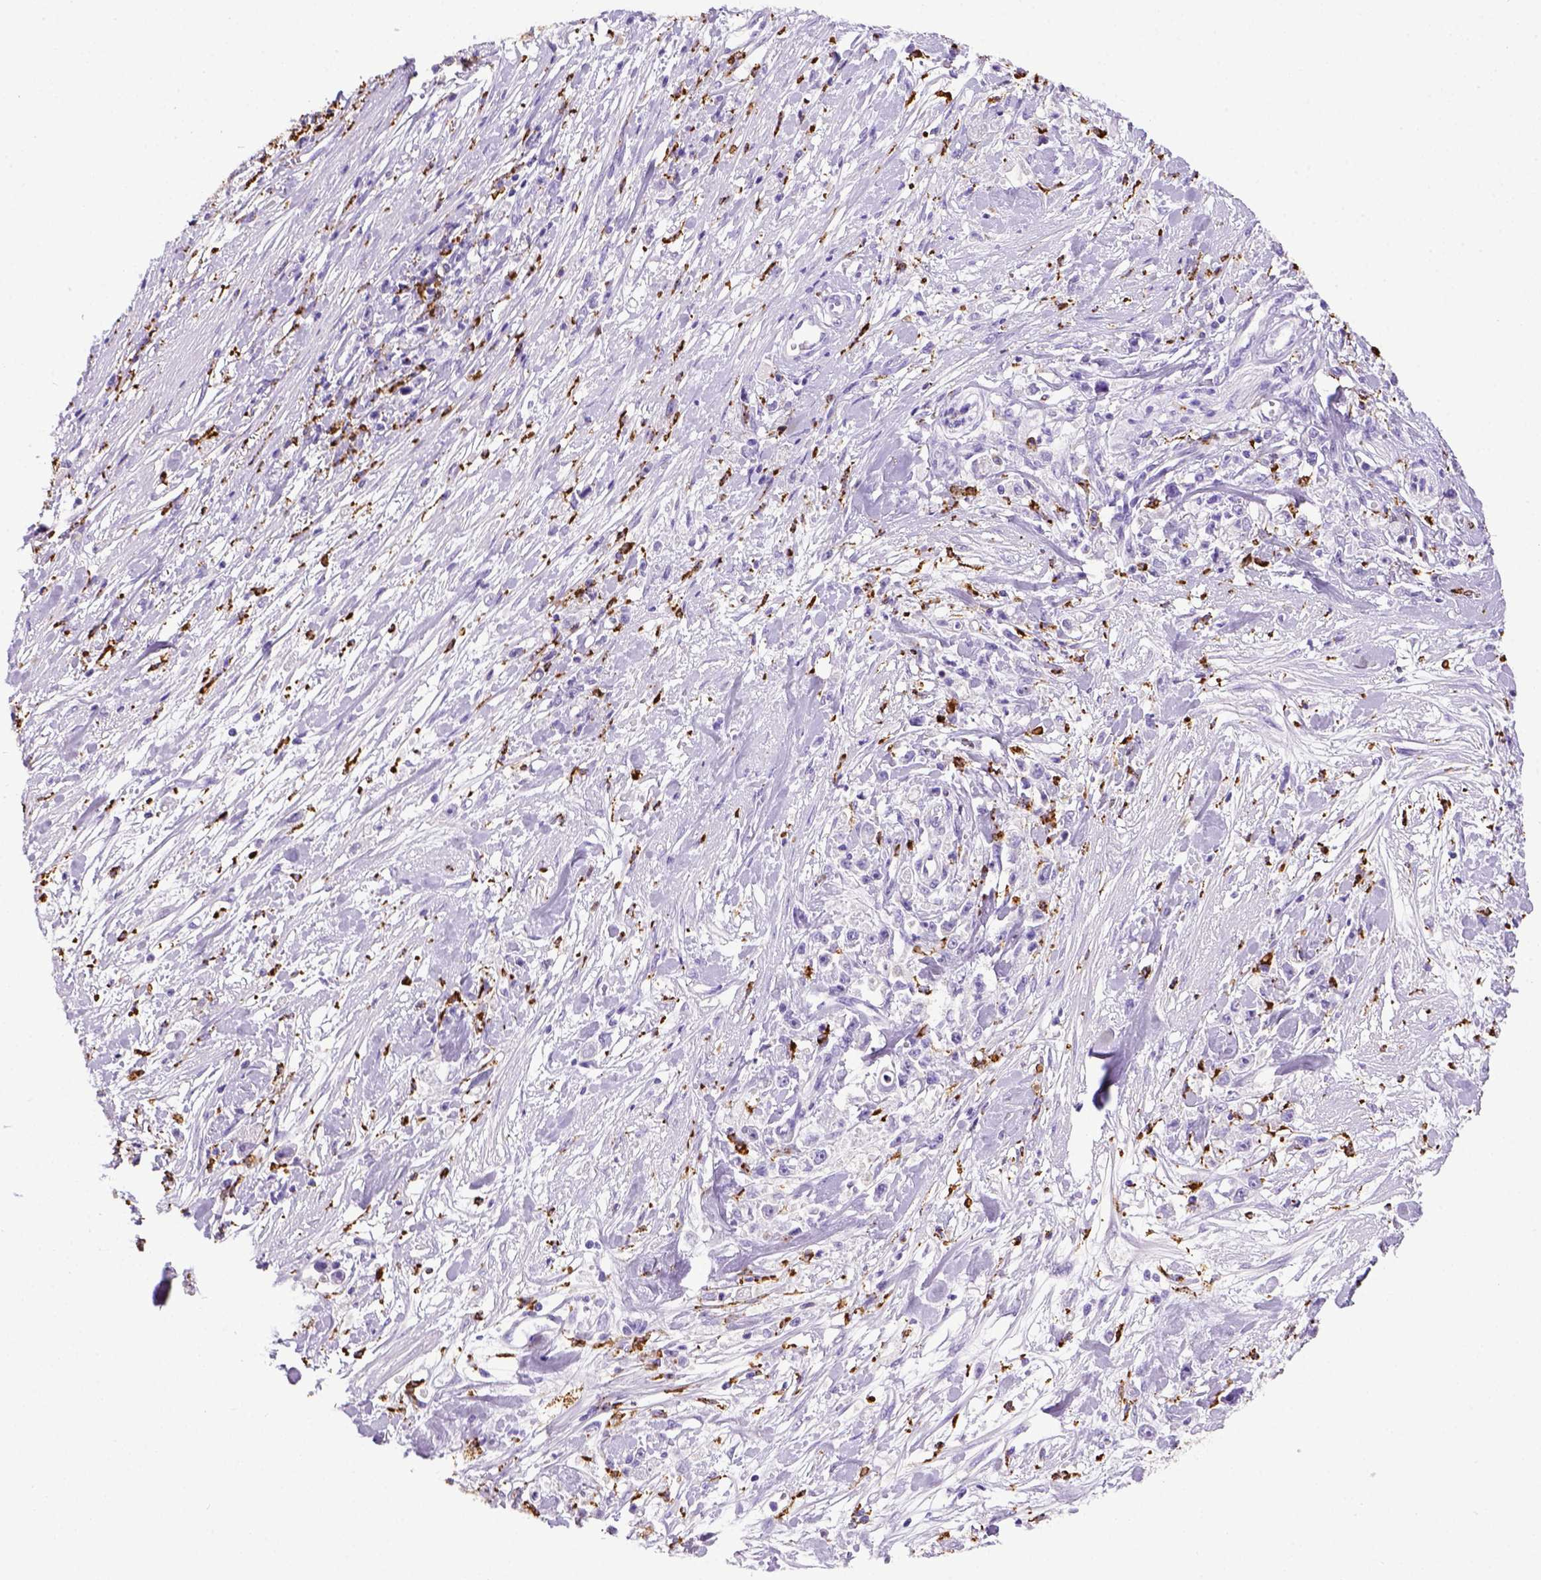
{"staining": {"intensity": "negative", "quantity": "none", "location": "none"}, "tissue": "stomach cancer", "cell_type": "Tumor cells", "image_type": "cancer", "snomed": [{"axis": "morphology", "description": "Adenocarcinoma, NOS"}, {"axis": "topography", "description": "Stomach"}], "caption": "Immunohistochemical staining of human stomach adenocarcinoma reveals no significant expression in tumor cells.", "gene": "CD68", "patient": {"sex": "female", "age": 59}}